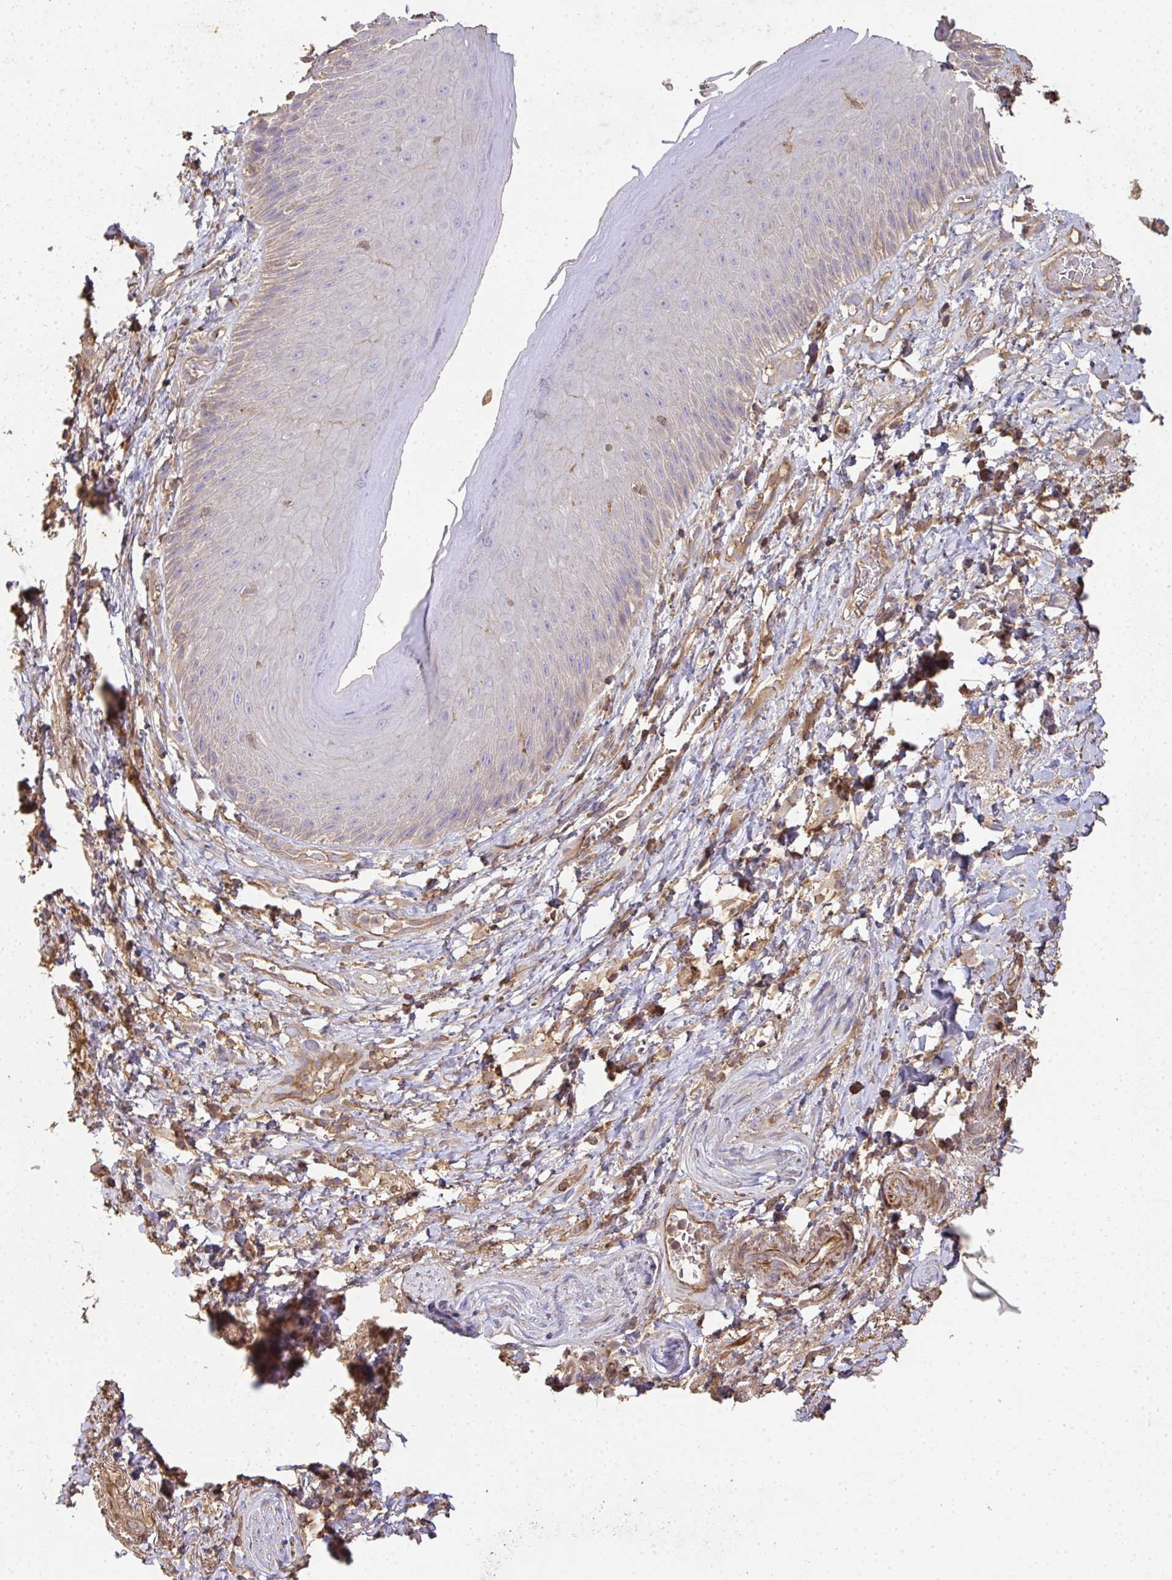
{"staining": {"intensity": "moderate", "quantity": "<25%", "location": "cytoplasmic/membranous"}, "tissue": "skin", "cell_type": "Epidermal cells", "image_type": "normal", "snomed": [{"axis": "morphology", "description": "Normal tissue, NOS"}, {"axis": "topography", "description": "Anal"}], "caption": "Immunohistochemistry (IHC) histopathology image of benign human skin stained for a protein (brown), which reveals low levels of moderate cytoplasmic/membranous positivity in about <25% of epidermal cells.", "gene": "TNMD", "patient": {"sex": "male", "age": 78}}